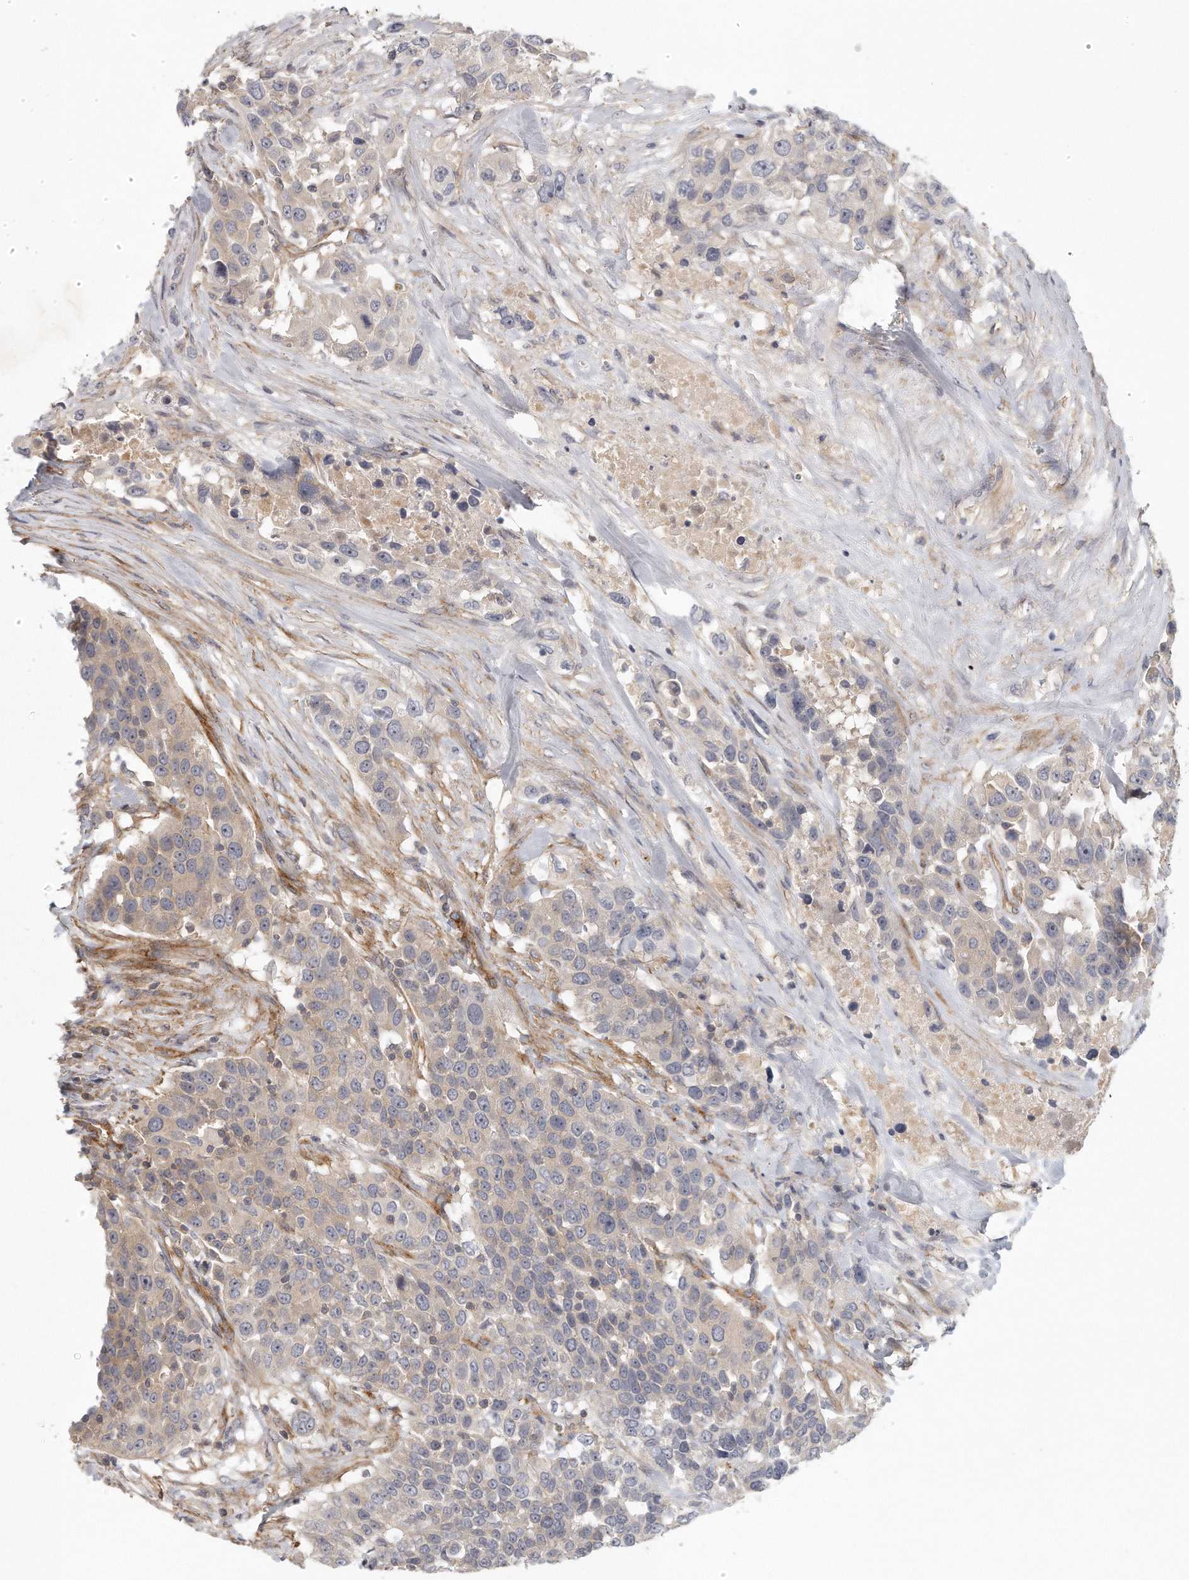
{"staining": {"intensity": "weak", "quantity": "<25%", "location": "cytoplasmic/membranous"}, "tissue": "urothelial cancer", "cell_type": "Tumor cells", "image_type": "cancer", "snomed": [{"axis": "morphology", "description": "Urothelial carcinoma, High grade"}, {"axis": "topography", "description": "Urinary bladder"}], "caption": "DAB immunohistochemical staining of human high-grade urothelial carcinoma exhibits no significant positivity in tumor cells.", "gene": "MTERF4", "patient": {"sex": "female", "age": 80}}